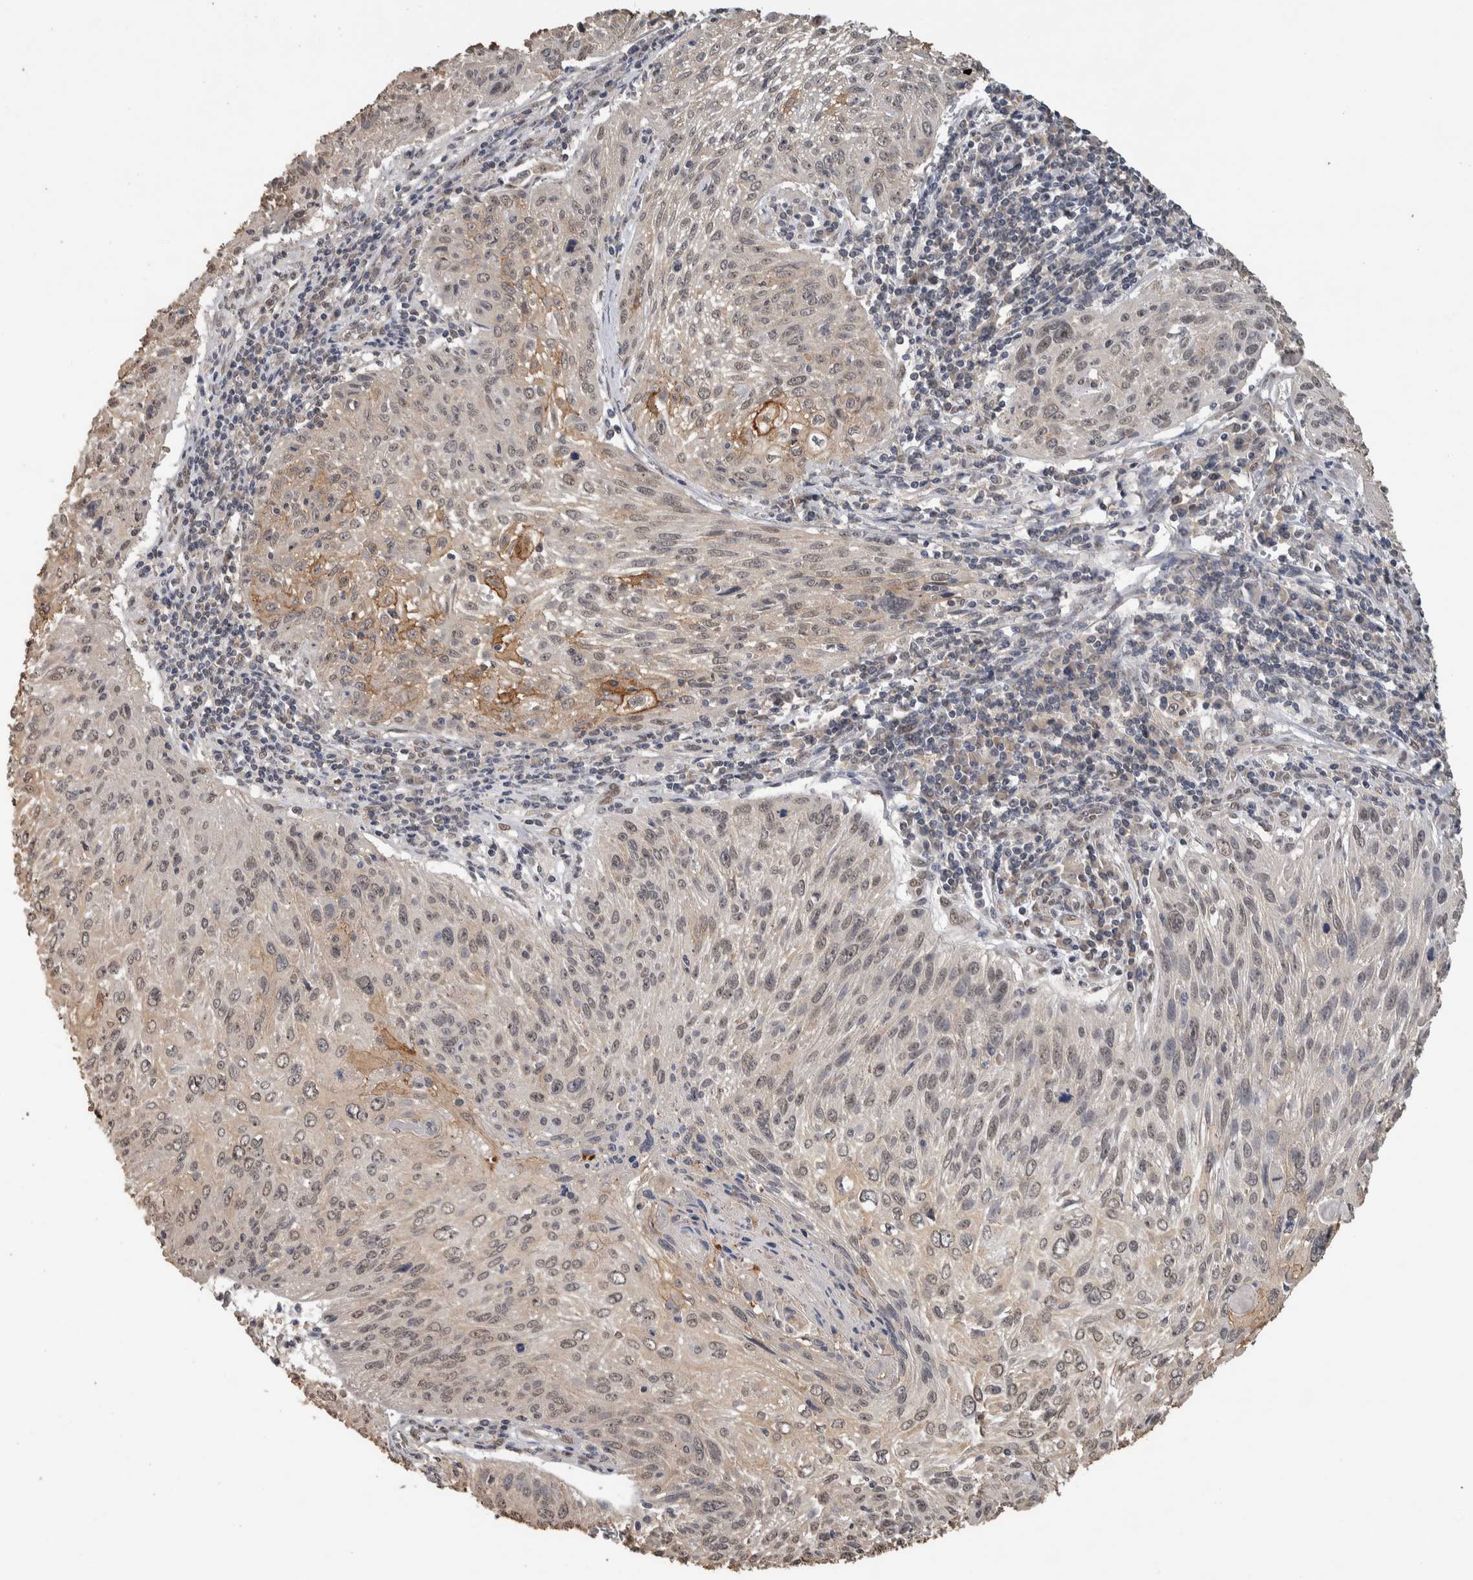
{"staining": {"intensity": "weak", "quantity": "<25%", "location": "nuclear"}, "tissue": "cervical cancer", "cell_type": "Tumor cells", "image_type": "cancer", "snomed": [{"axis": "morphology", "description": "Squamous cell carcinoma, NOS"}, {"axis": "topography", "description": "Cervix"}], "caption": "DAB immunohistochemical staining of cervical squamous cell carcinoma reveals no significant positivity in tumor cells.", "gene": "CYSRT1", "patient": {"sex": "female", "age": 51}}